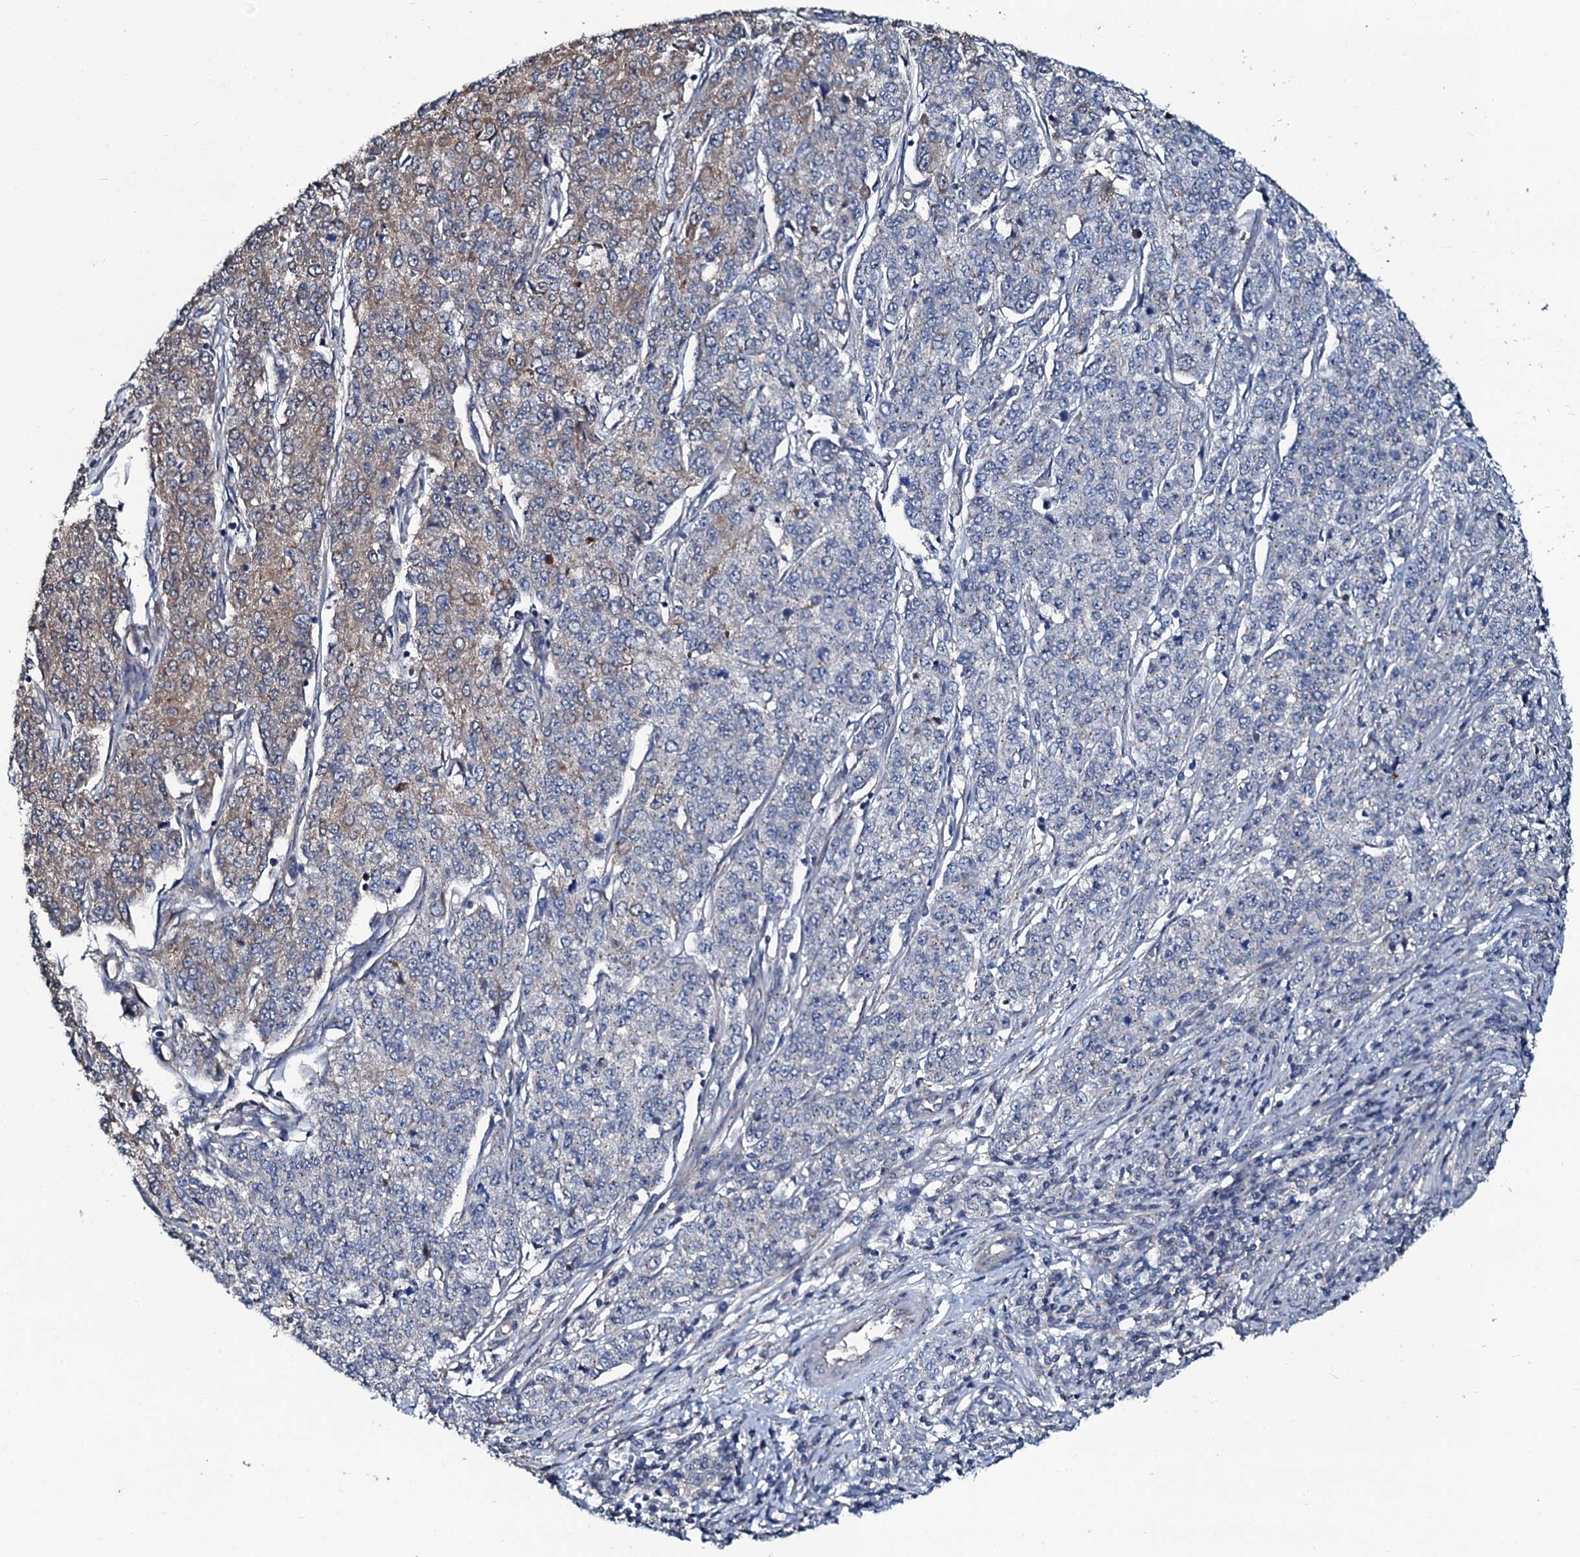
{"staining": {"intensity": "weak", "quantity": "25%-75%", "location": "cytoplasmic/membranous"}, "tissue": "endometrial cancer", "cell_type": "Tumor cells", "image_type": "cancer", "snomed": [{"axis": "morphology", "description": "Adenocarcinoma, NOS"}, {"axis": "topography", "description": "Endometrium"}], "caption": "Brown immunohistochemical staining in human endometrial adenocarcinoma demonstrates weak cytoplasmic/membranous positivity in about 25%-75% of tumor cells. The staining is performed using DAB (3,3'-diaminobenzidine) brown chromogen to label protein expression. The nuclei are counter-stained blue using hematoxylin.", "gene": "USPL1", "patient": {"sex": "female", "age": 50}}